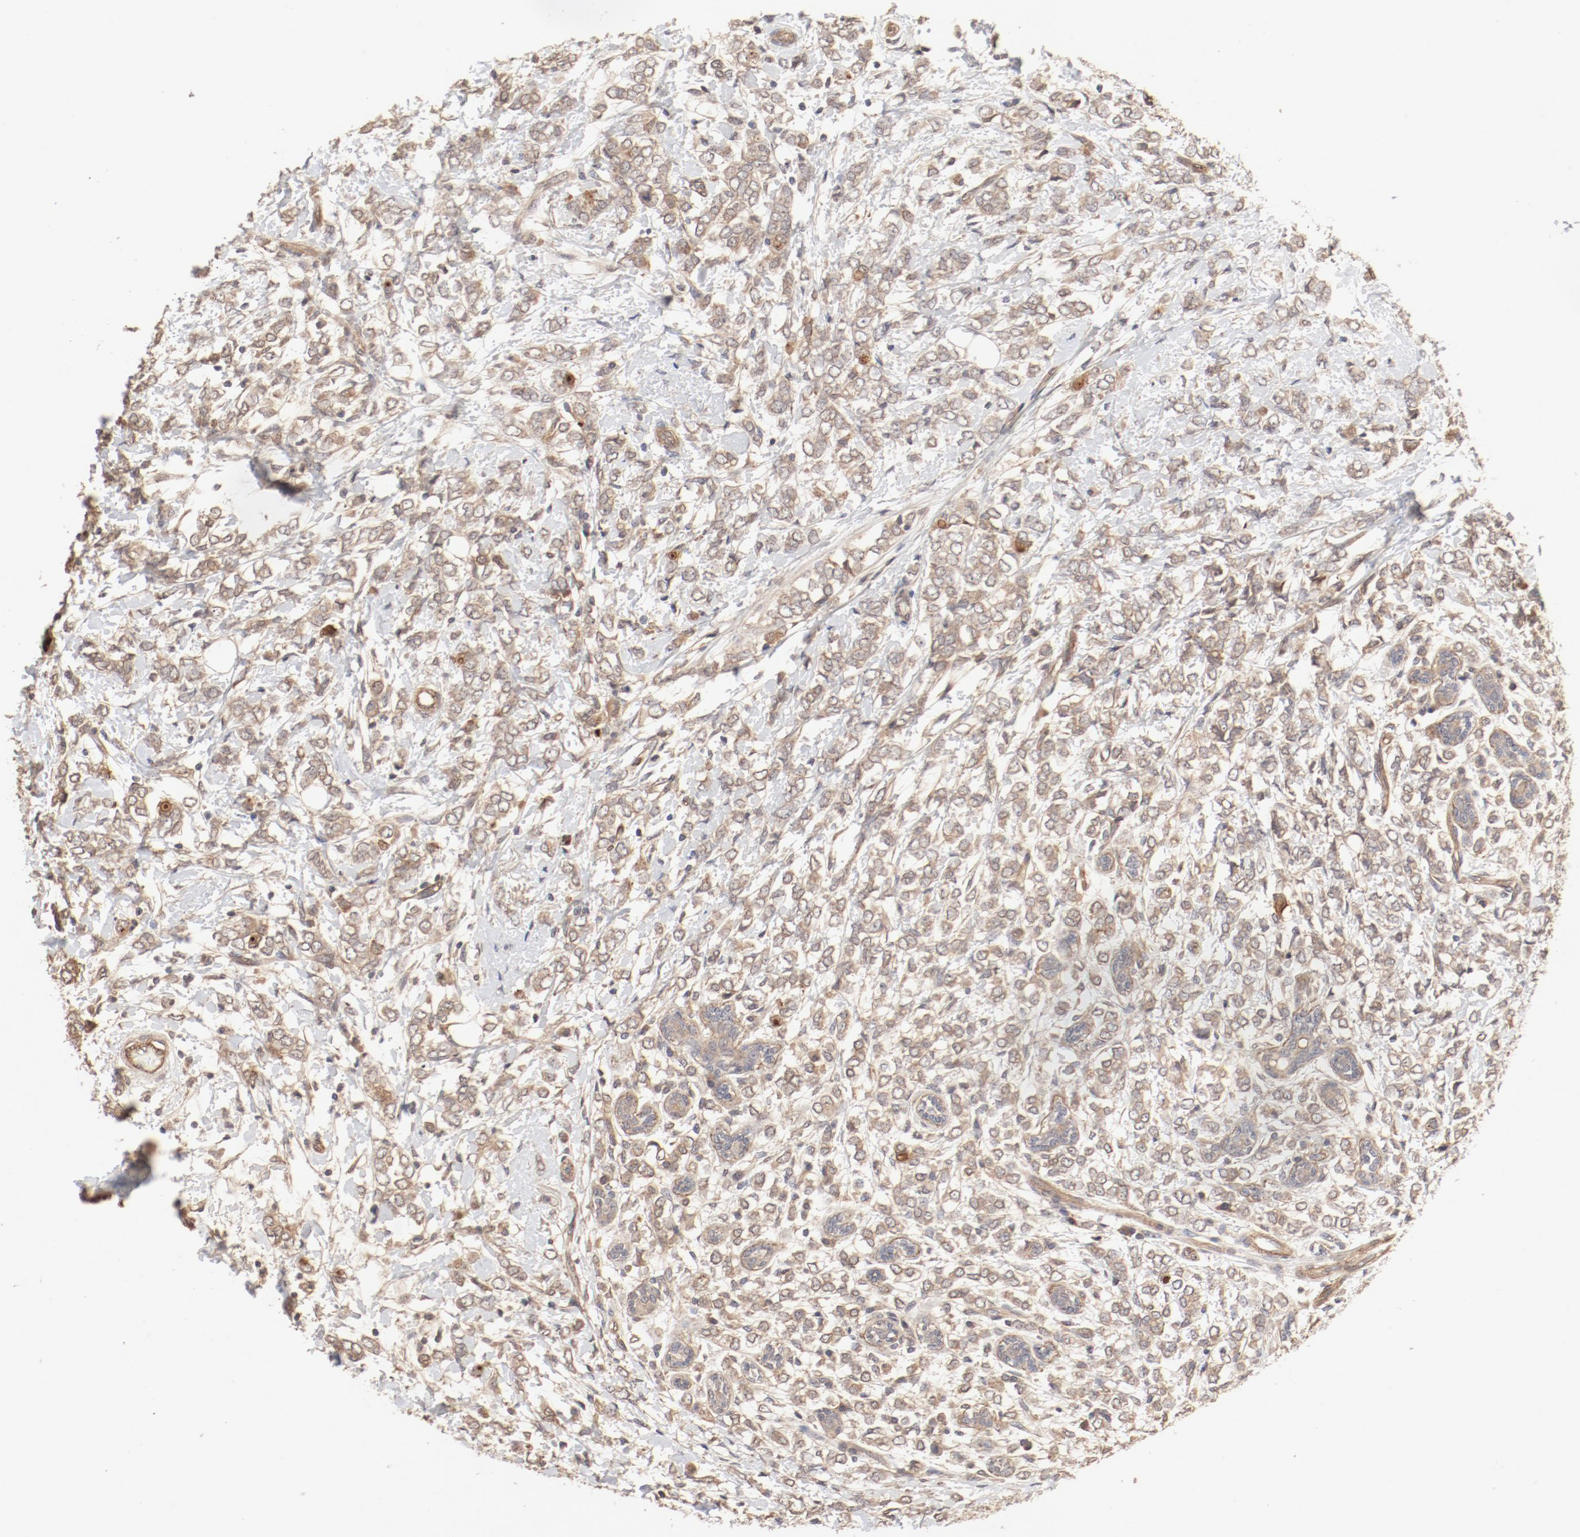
{"staining": {"intensity": "moderate", "quantity": ">75%", "location": "cytoplasmic/membranous"}, "tissue": "breast cancer", "cell_type": "Tumor cells", "image_type": "cancer", "snomed": [{"axis": "morphology", "description": "Normal tissue, NOS"}, {"axis": "morphology", "description": "Lobular carcinoma"}, {"axis": "topography", "description": "Breast"}], "caption": "Human breast cancer stained with a protein marker shows moderate staining in tumor cells.", "gene": "IL3RA", "patient": {"sex": "female", "age": 47}}